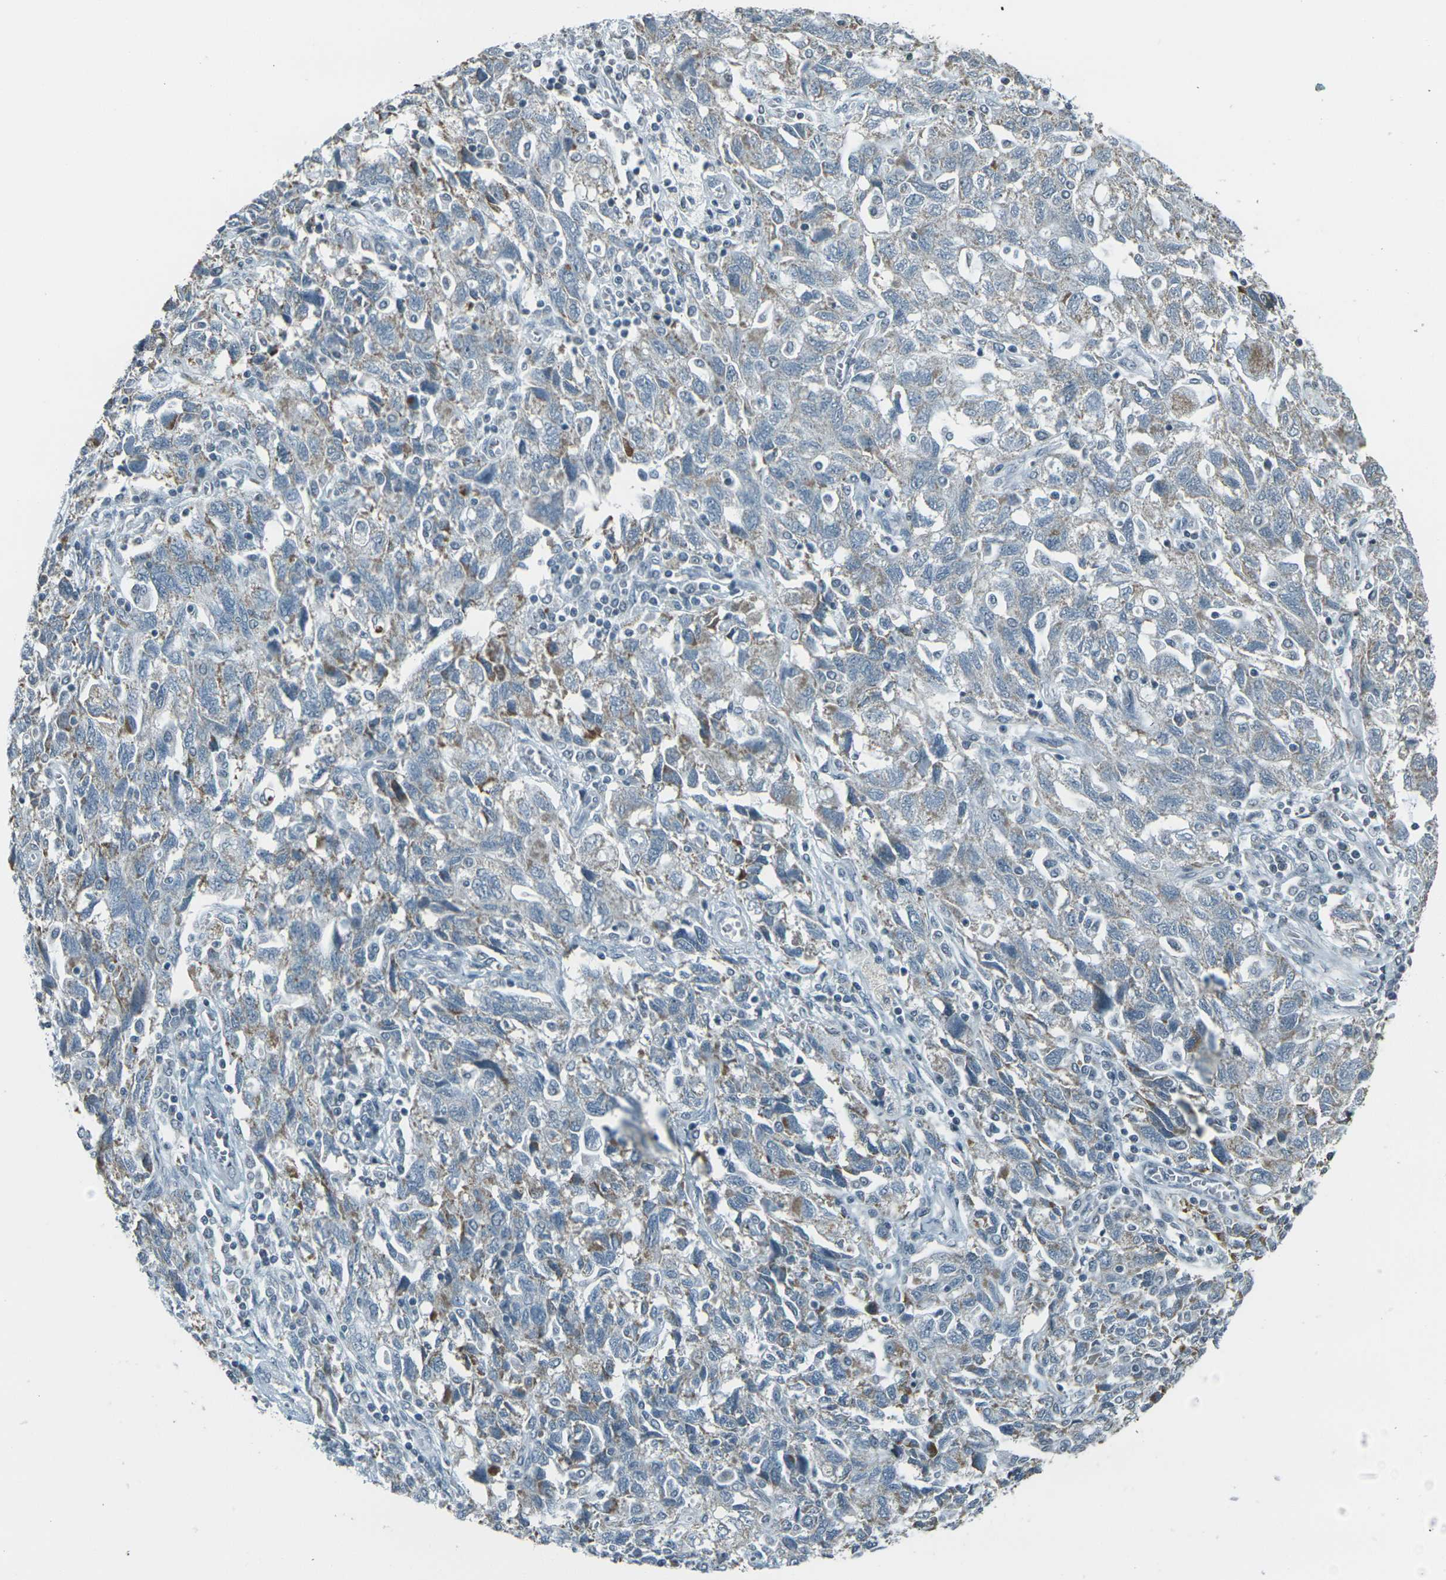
{"staining": {"intensity": "moderate", "quantity": "<25%", "location": "cytoplasmic/membranous"}, "tissue": "ovarian cancer", "cell_type": "Tumor cells", "image_type": "cancer", "snomed": [{"axis": "morphology", "description": "Carcinoma, NOS"}, {"axis": "morphology", "description": "Cystadenocarcinoma, serous, NOS"}, {"axis": "topography", "description": "Ovary"}], "caption": "A low amount of moderate cytoplasmic/membranous staining is seen in approximately <25% of tumor cells in ovarian cancer tissue.", "gene": "H2BC1", "patient": {"sex": "female", "age": 69}}